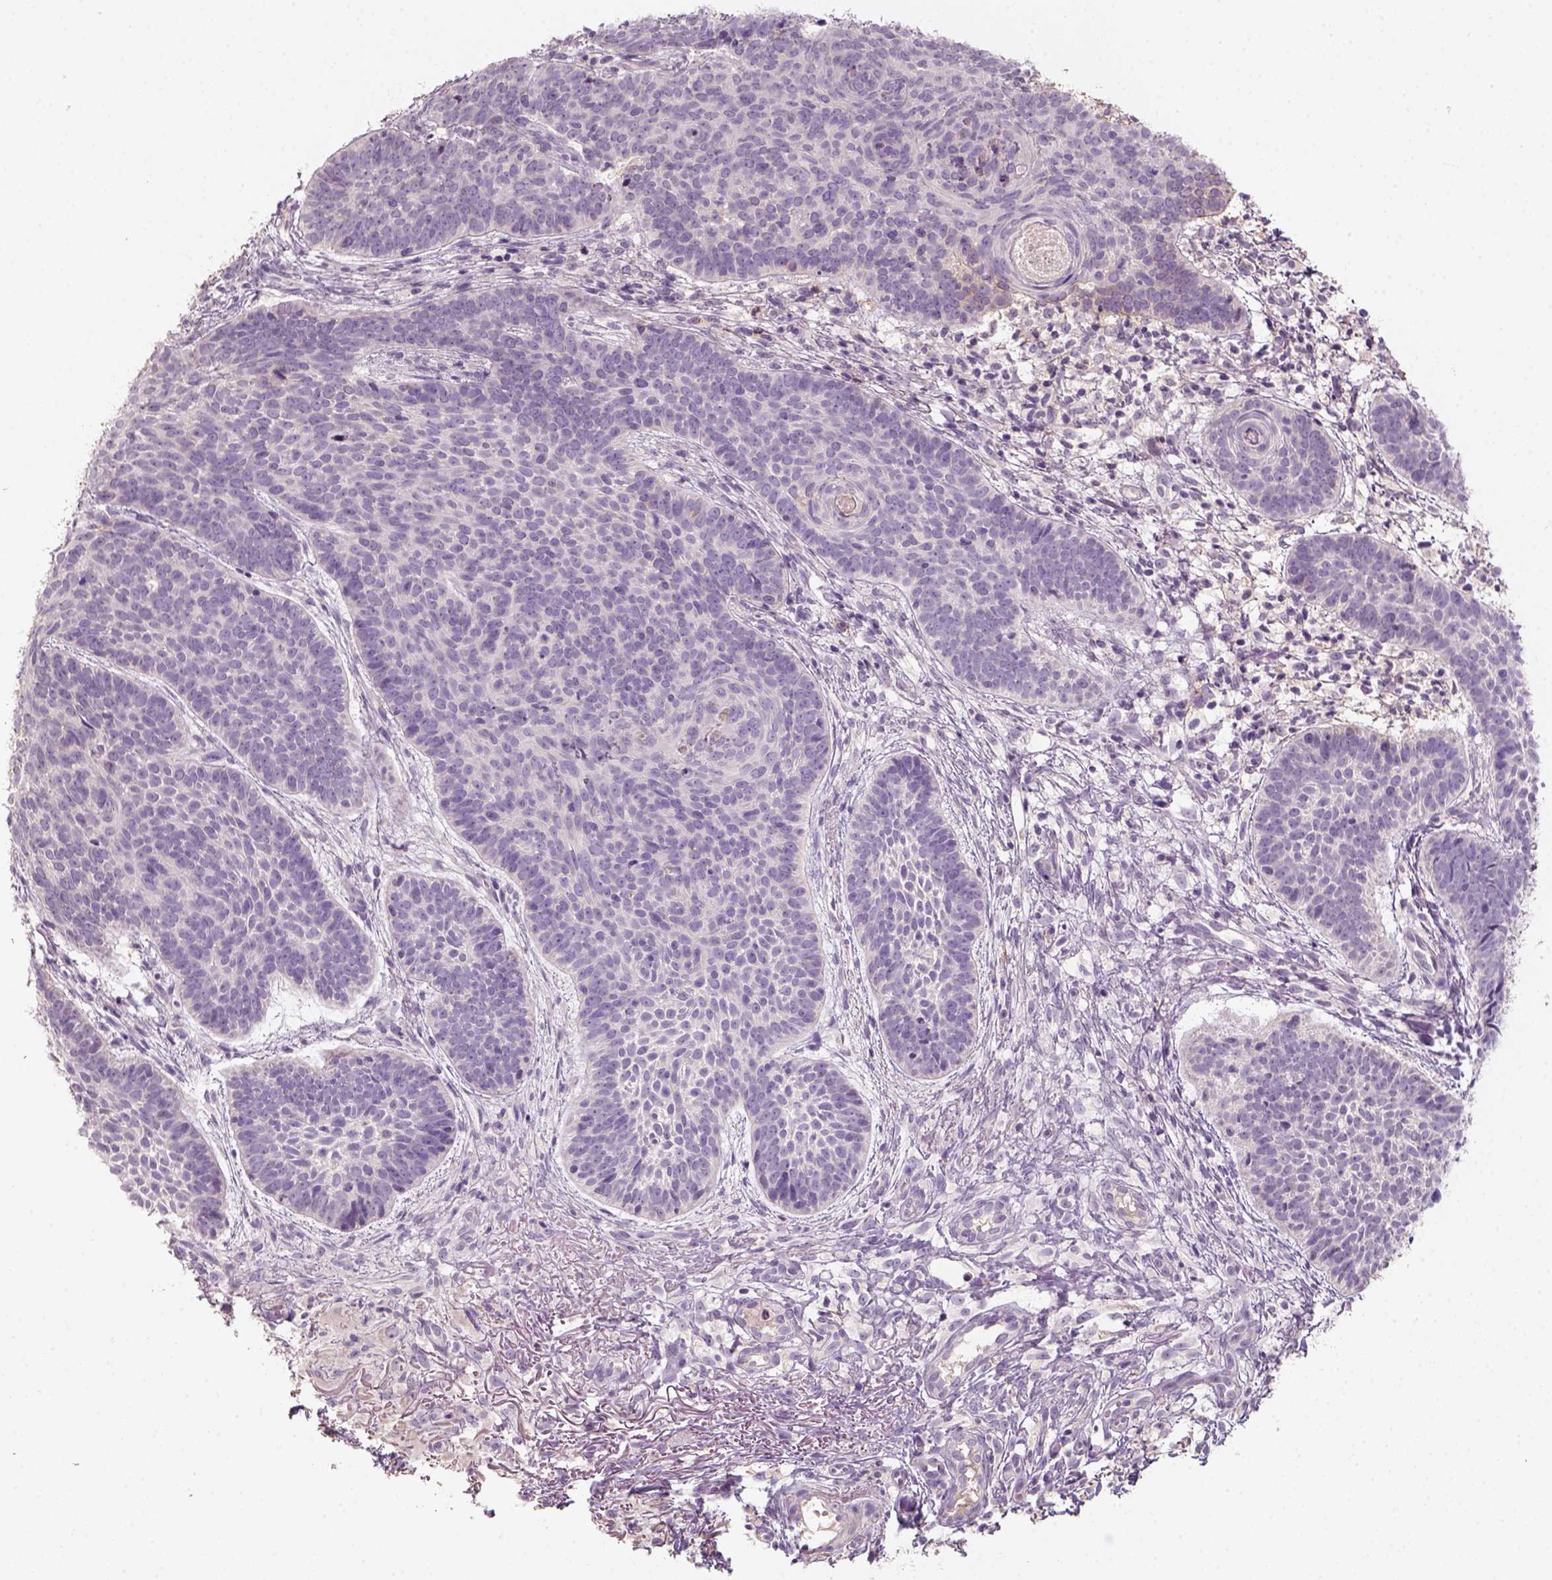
{"staining": {"intensity": "negative", "quantity": "none", "location": "none"}, "tissue": "skin cancer", "cell_type": "Tumor cells", "image_type": "cancer", "snomed": [{"axis": "morphology", "description": "Basal cell carcinoma"}, {"axis": "topography", "description": "Skin"}], "caption": "Human skin cancer stained for a protein using immunohistochemistry (IHC) exhibits no staining in tumor cells.", "gene": "AQP9", "patient": {"sex": "male", "age": 72}}